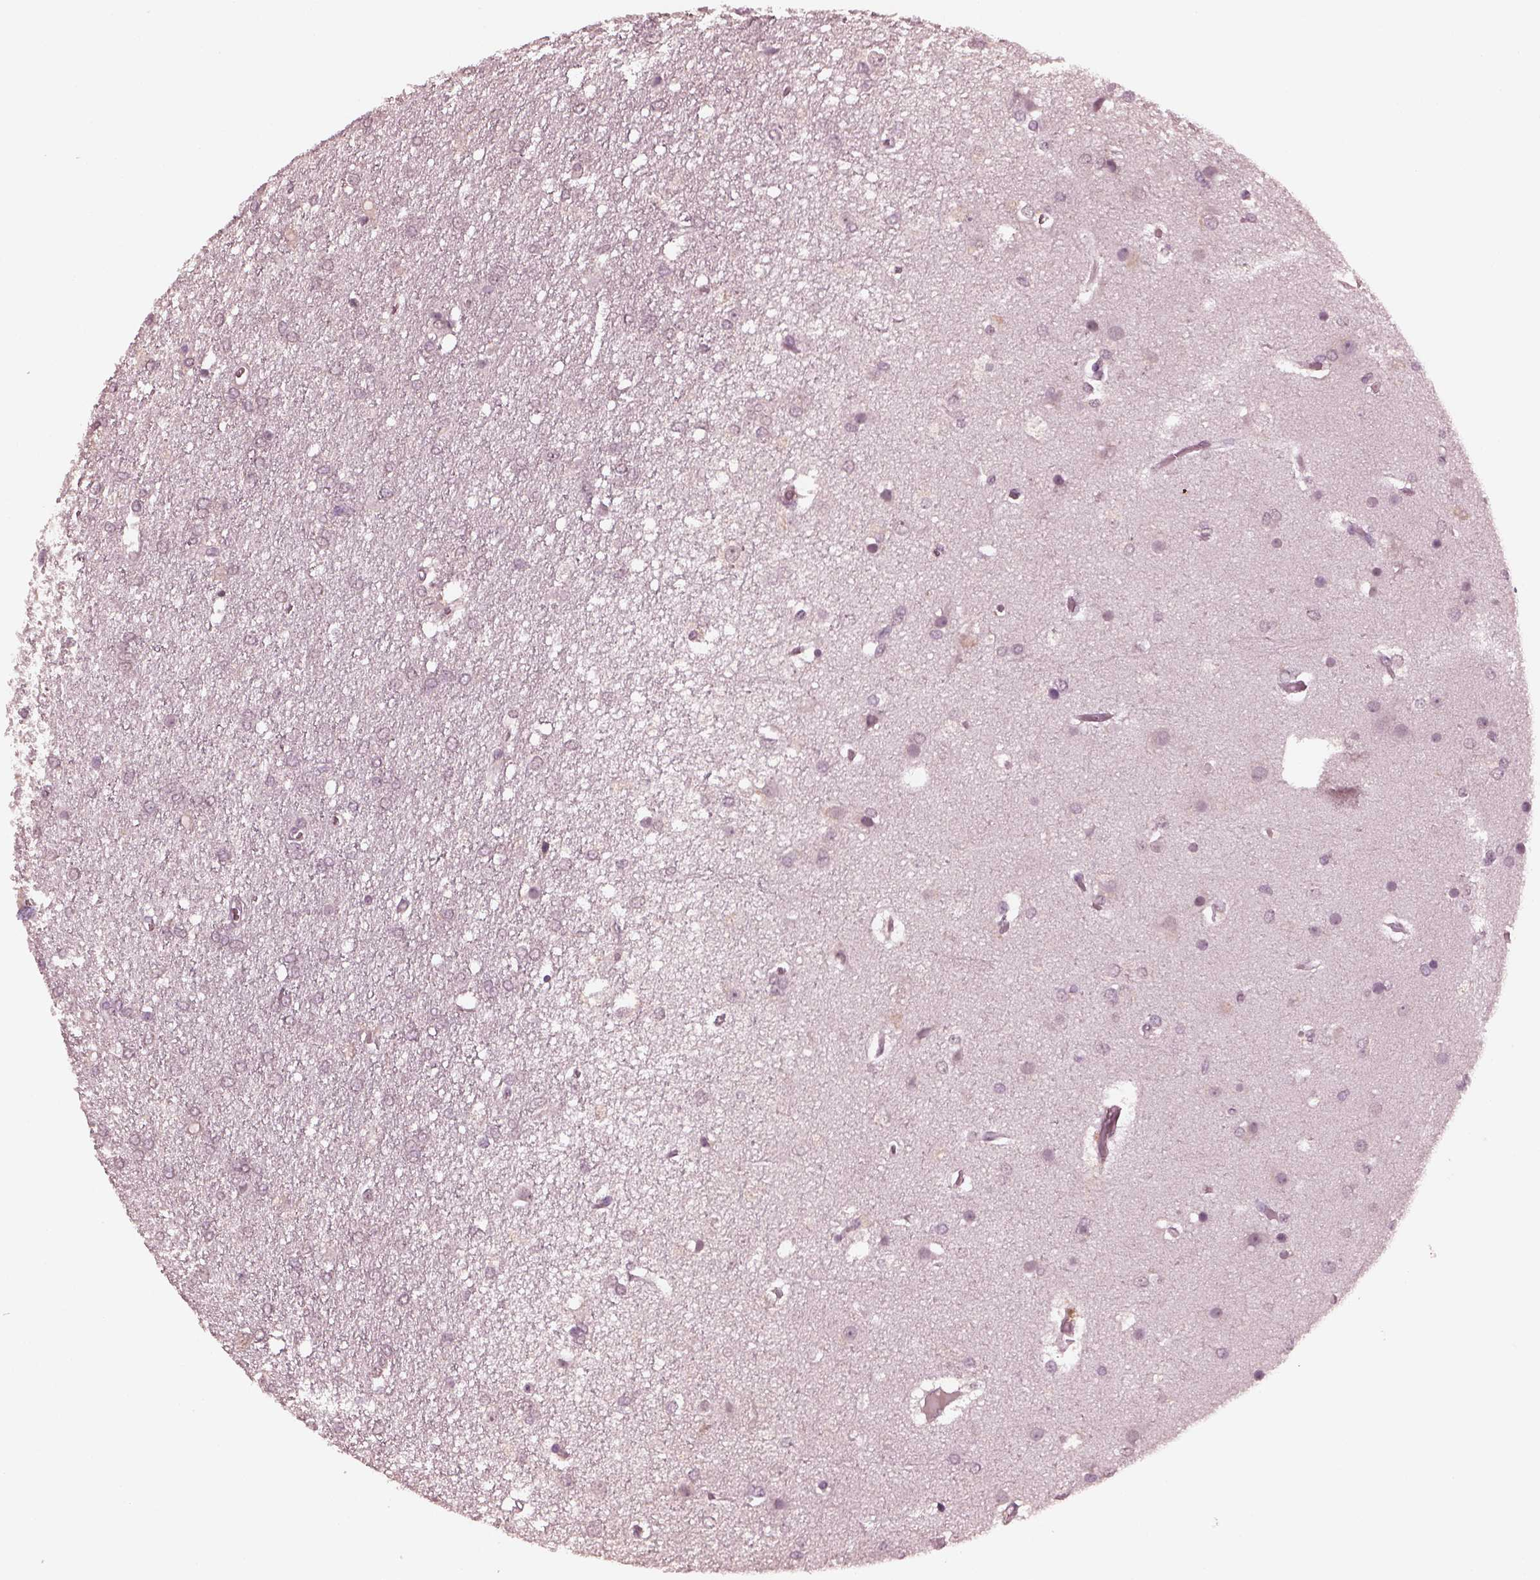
{"staining": {"intensity": "negative", "quantity": "none", "location": "none"}, "tissue": "glioma", "cell_type": "Tumor cells", "image_type": "cancer", "snomed": [{"axis": "morphology", "description": "Glioma, malignant, High grade"}, {"axis": "topography", "description": "Brain"}], "caption": "Human glioma stained for a protein using IHC displays no staining in tumor cells.", "gene": "KRT79", "patient": {"sex": "female", "age": 61}}